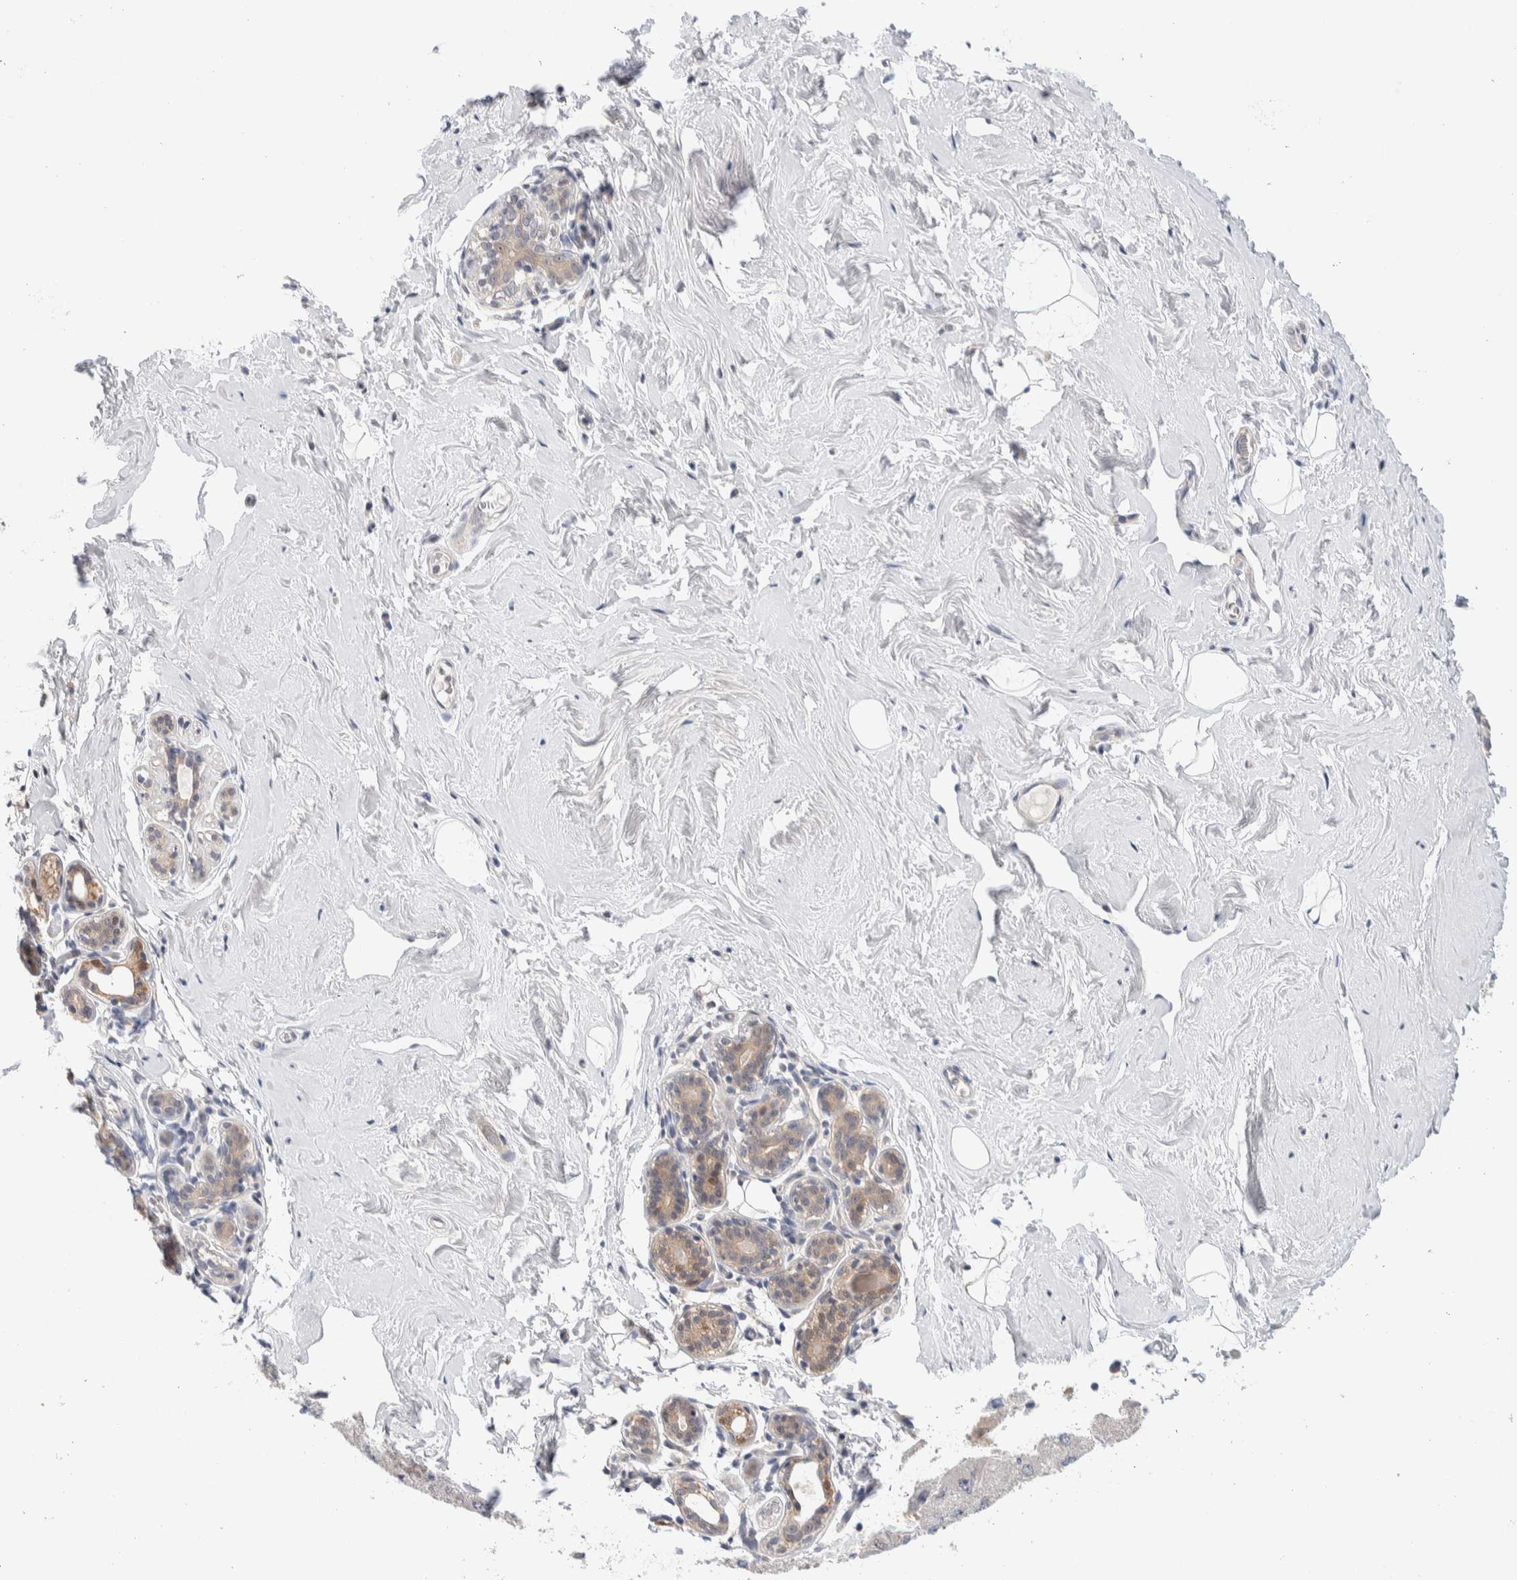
{"staining": {"intensity": "negative", "quantity": "none", "location": "none"}, "tissue": "breast", "cell_type": "Adipocytes", "image_type": "normal", "snomed": [{"axis": "morphology", "description": "Normal tissue, NOS"}, {"axis": "topography", "description": "Breast"}], "caption": "Histopathology image shows no protein expression in adipocytes of benign breast. (DAB (3,3'-diaminobenzidine) IHC, high magnification).", "gene": "DNAJB6", "patient": {"sex": "female", "age": 75}}